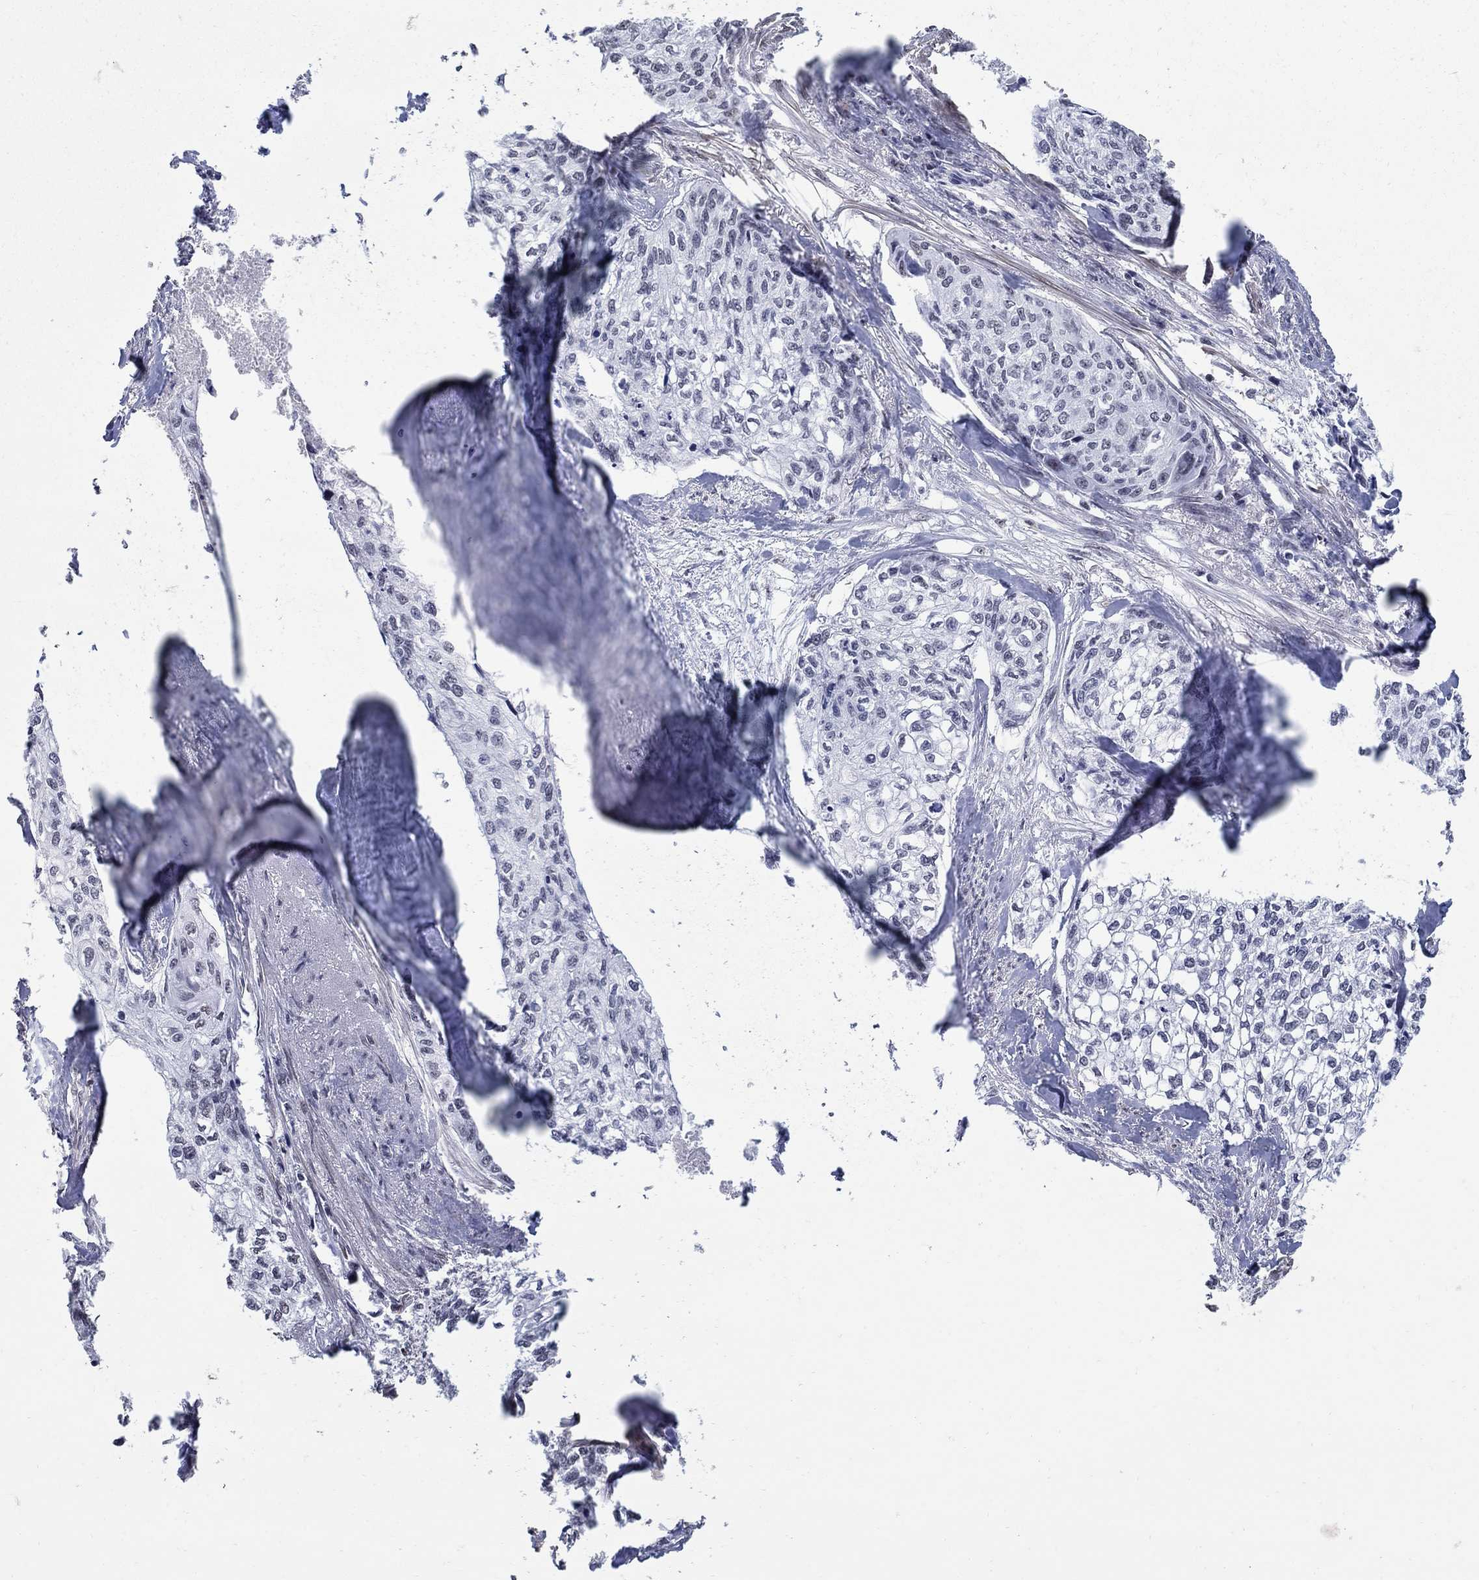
{"staining": {"intensity": "negative", "quantity": "none", "location": "none"}, "tissue": "cervical cancer", "cell_type": "Tumor cells", "image_type": "cancer", "snomed": [{"axis": "morphology", "description": "Squamous cell carcinoma, NOS"}, {"axis": "topography", "description": "Cervix"}], "caption": "IHC image of neoplastic tissue: squamous cell carcinoma (cervical) stained with DAB (3,3'-diaminobenzidine) demonstrates no significant protein positivity in tumor cells.", "gene": "PNISR", "patient": {"sex": "female", "age": 58}}